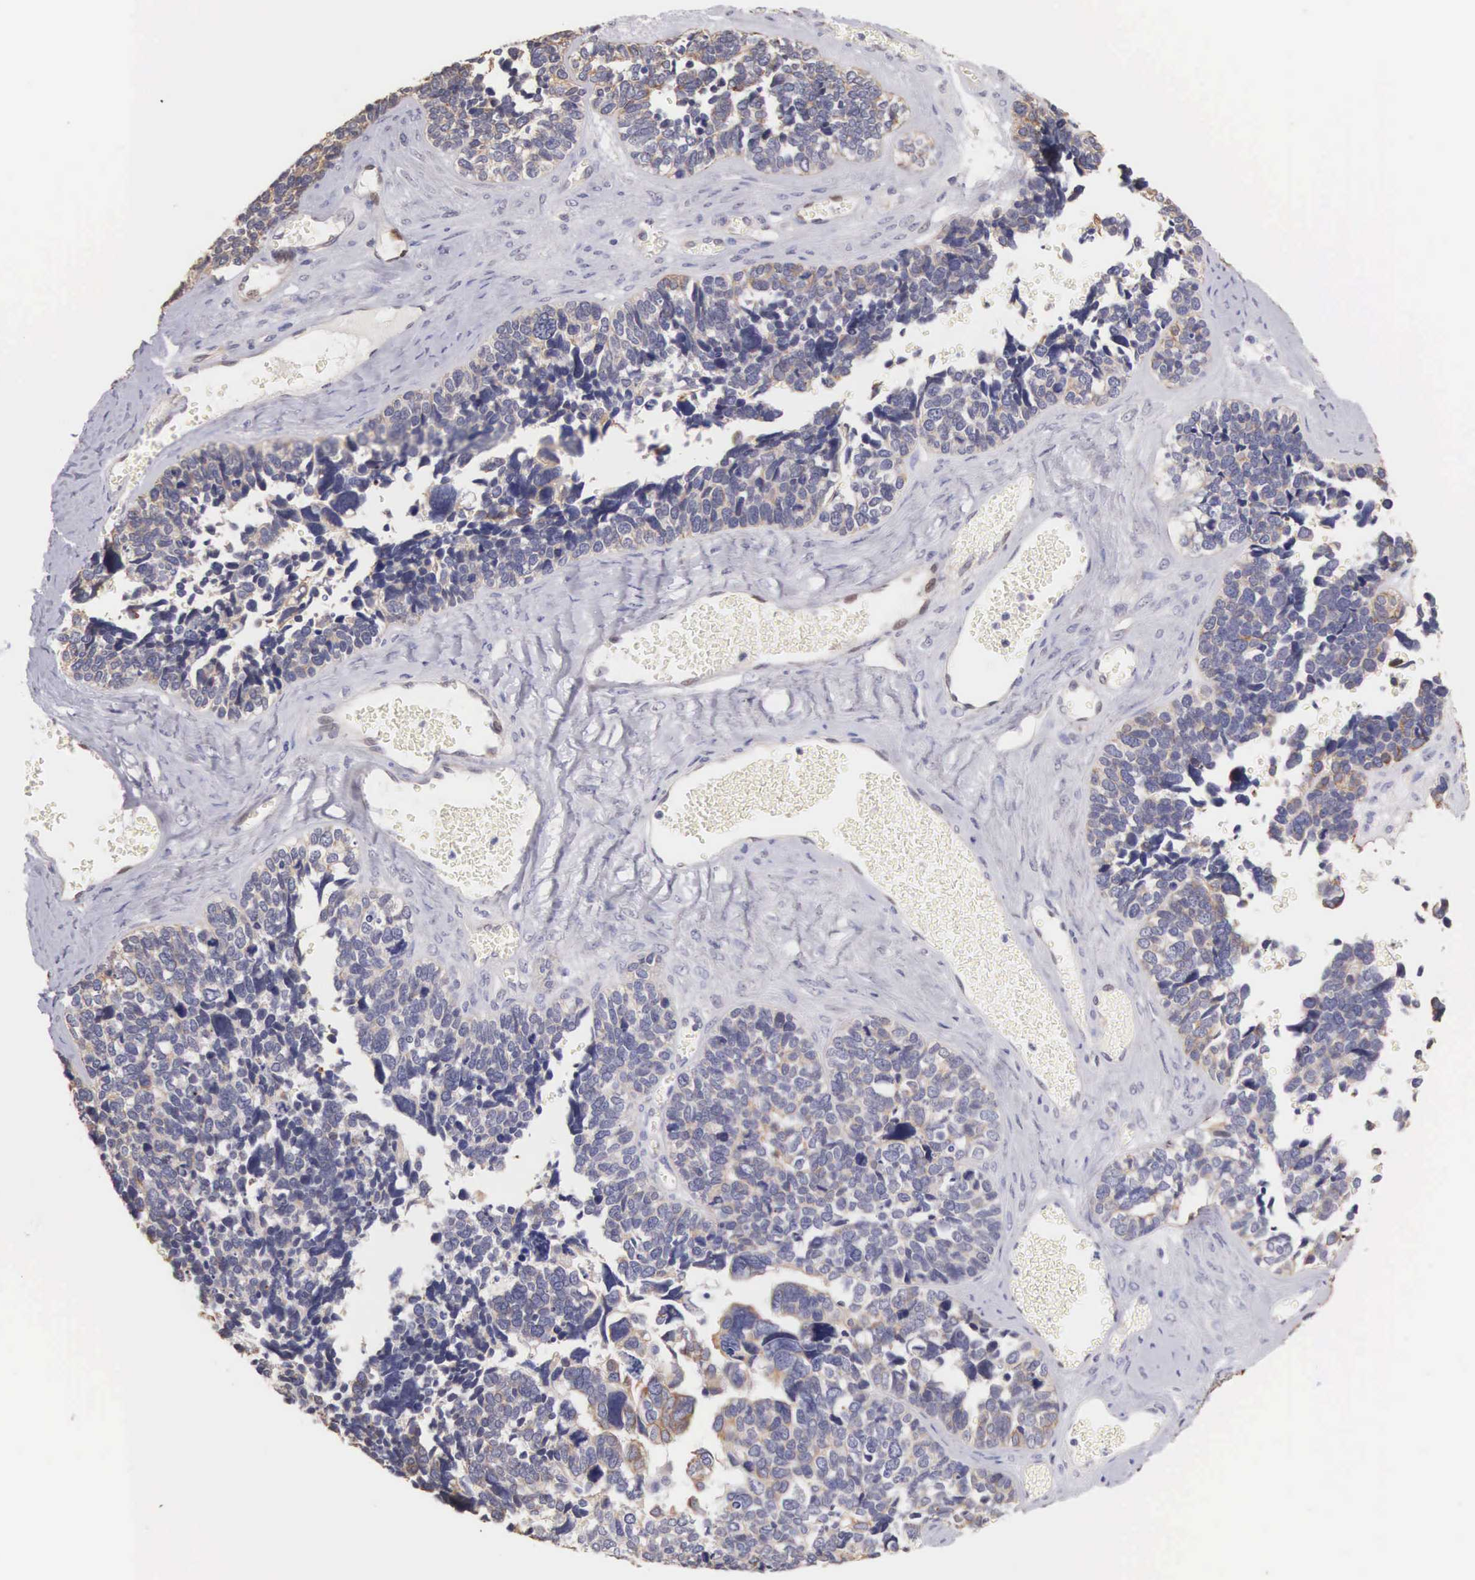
{"staining": {"intensity": "weak", "quantity": "<25%", "location": "cytoplasmic/membranous"}, "tissue": "ovarian cancer", "cell_type": "Tumor cells", "image_type": "cancer", "snomed": [{"axis": "morphology", "description": "Cystadenocarcinoma, serous, NOS"}, {"axis": "topography", "description": "Ovary"}], "caption": "Immunohistochemical staining of ovarian serous cystadenocarcinoma exhibits no significant positivity in tumor cells. (Brightfield microscopy of DAB (3,3'-diaminobenzidine) immunohistochemistry at high magnification).", "gene": "PIR", "patient": {"sex": "female", "age": 77}}